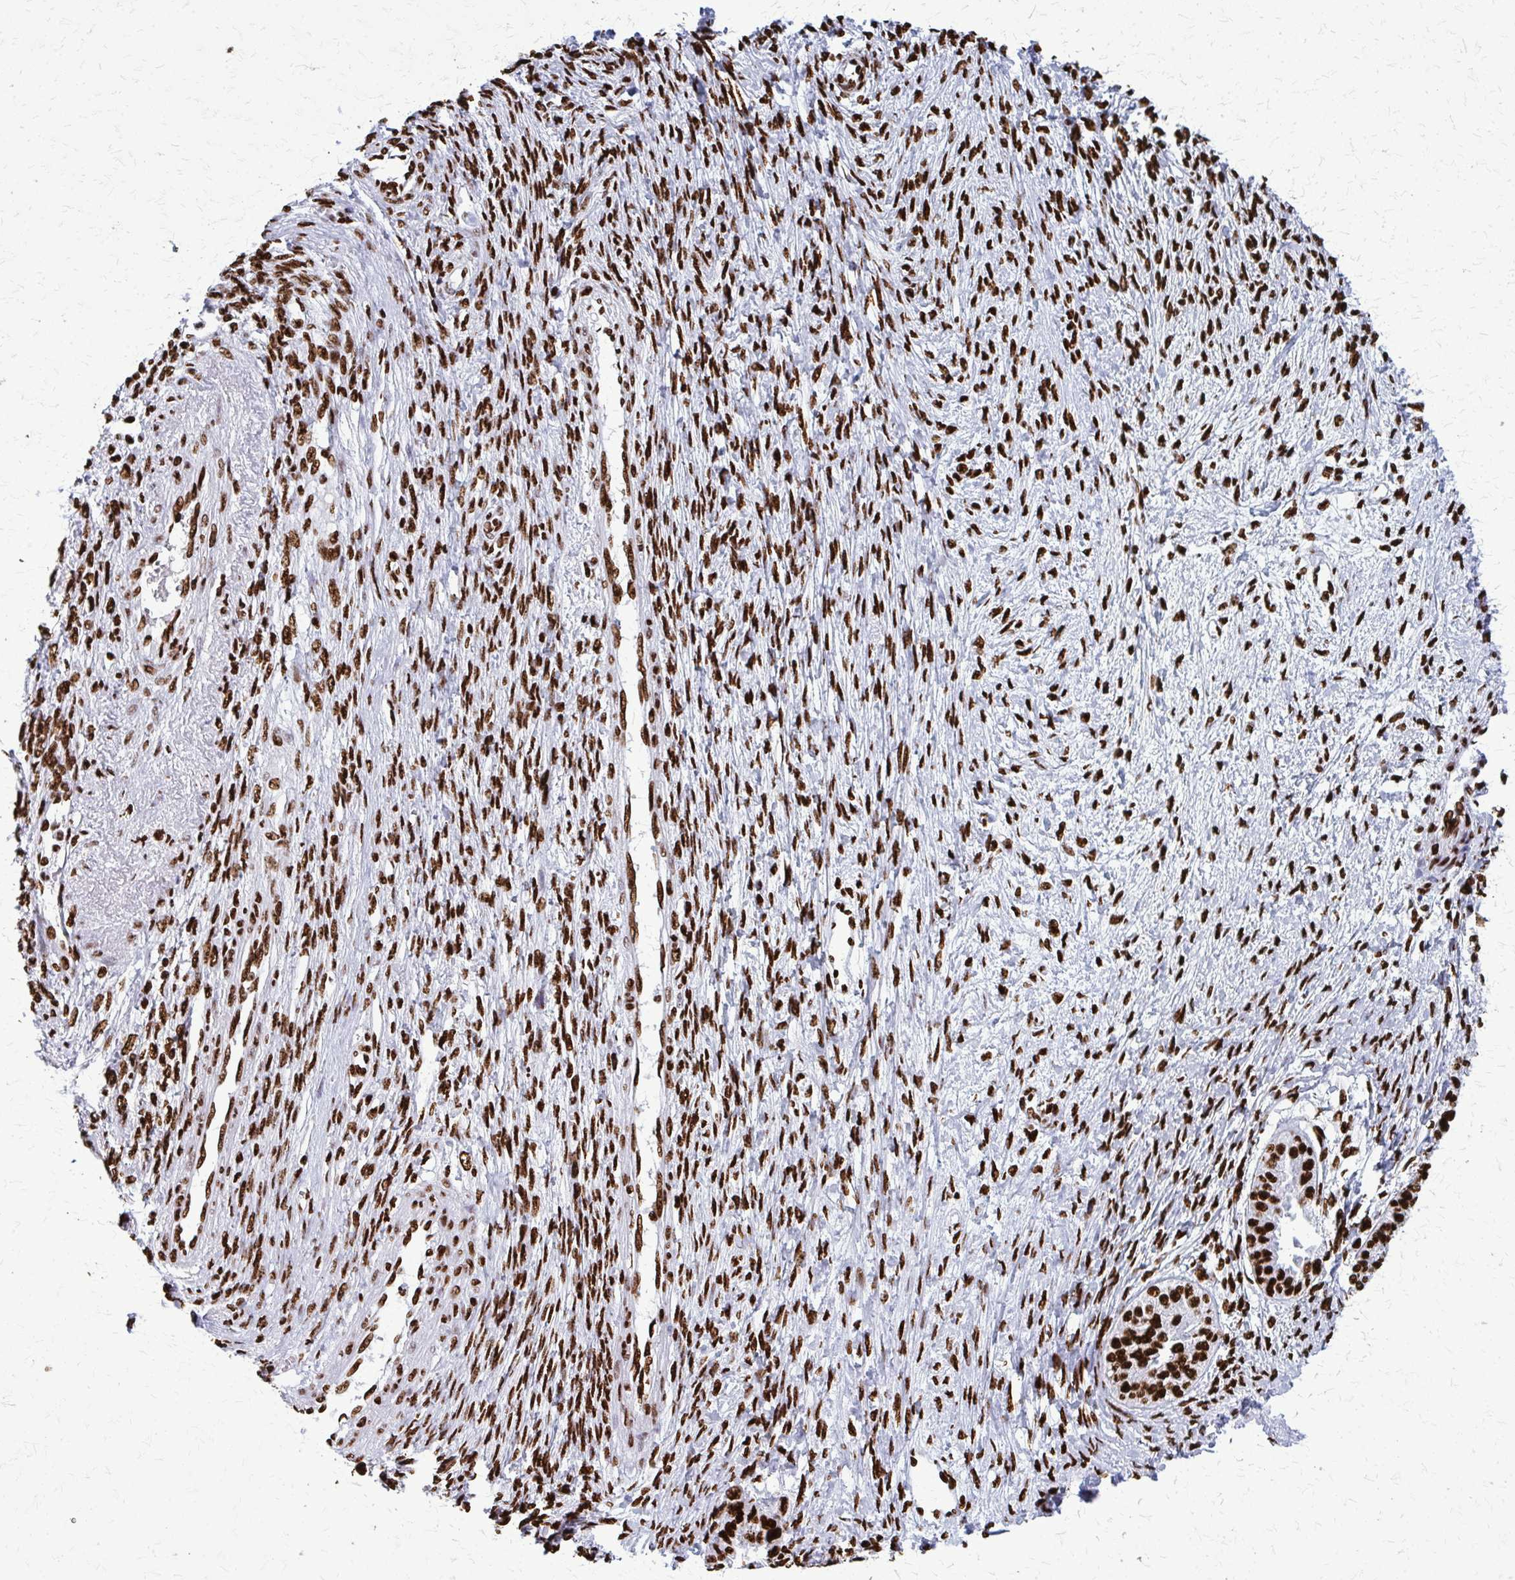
{"staining": {"intensity": "strong", "quantity": ">75%", "location": "nuclear"}, "tissue": "ovarian cancer", "cell_type": "Tumor cells", "image_type": "cancer", "snomed": [{"axis": "morphology", "description": "Cystadenocarcinoma, serous, NOS"}, {"axis": "topography", "description": "Ovary"}], "caption": "Protein staining displays strong nuclear staining in about >75% of tumor cells in ovarian cancer.", "gene": "SFPQ", "patient": {"sex": "female", "age": 58}}